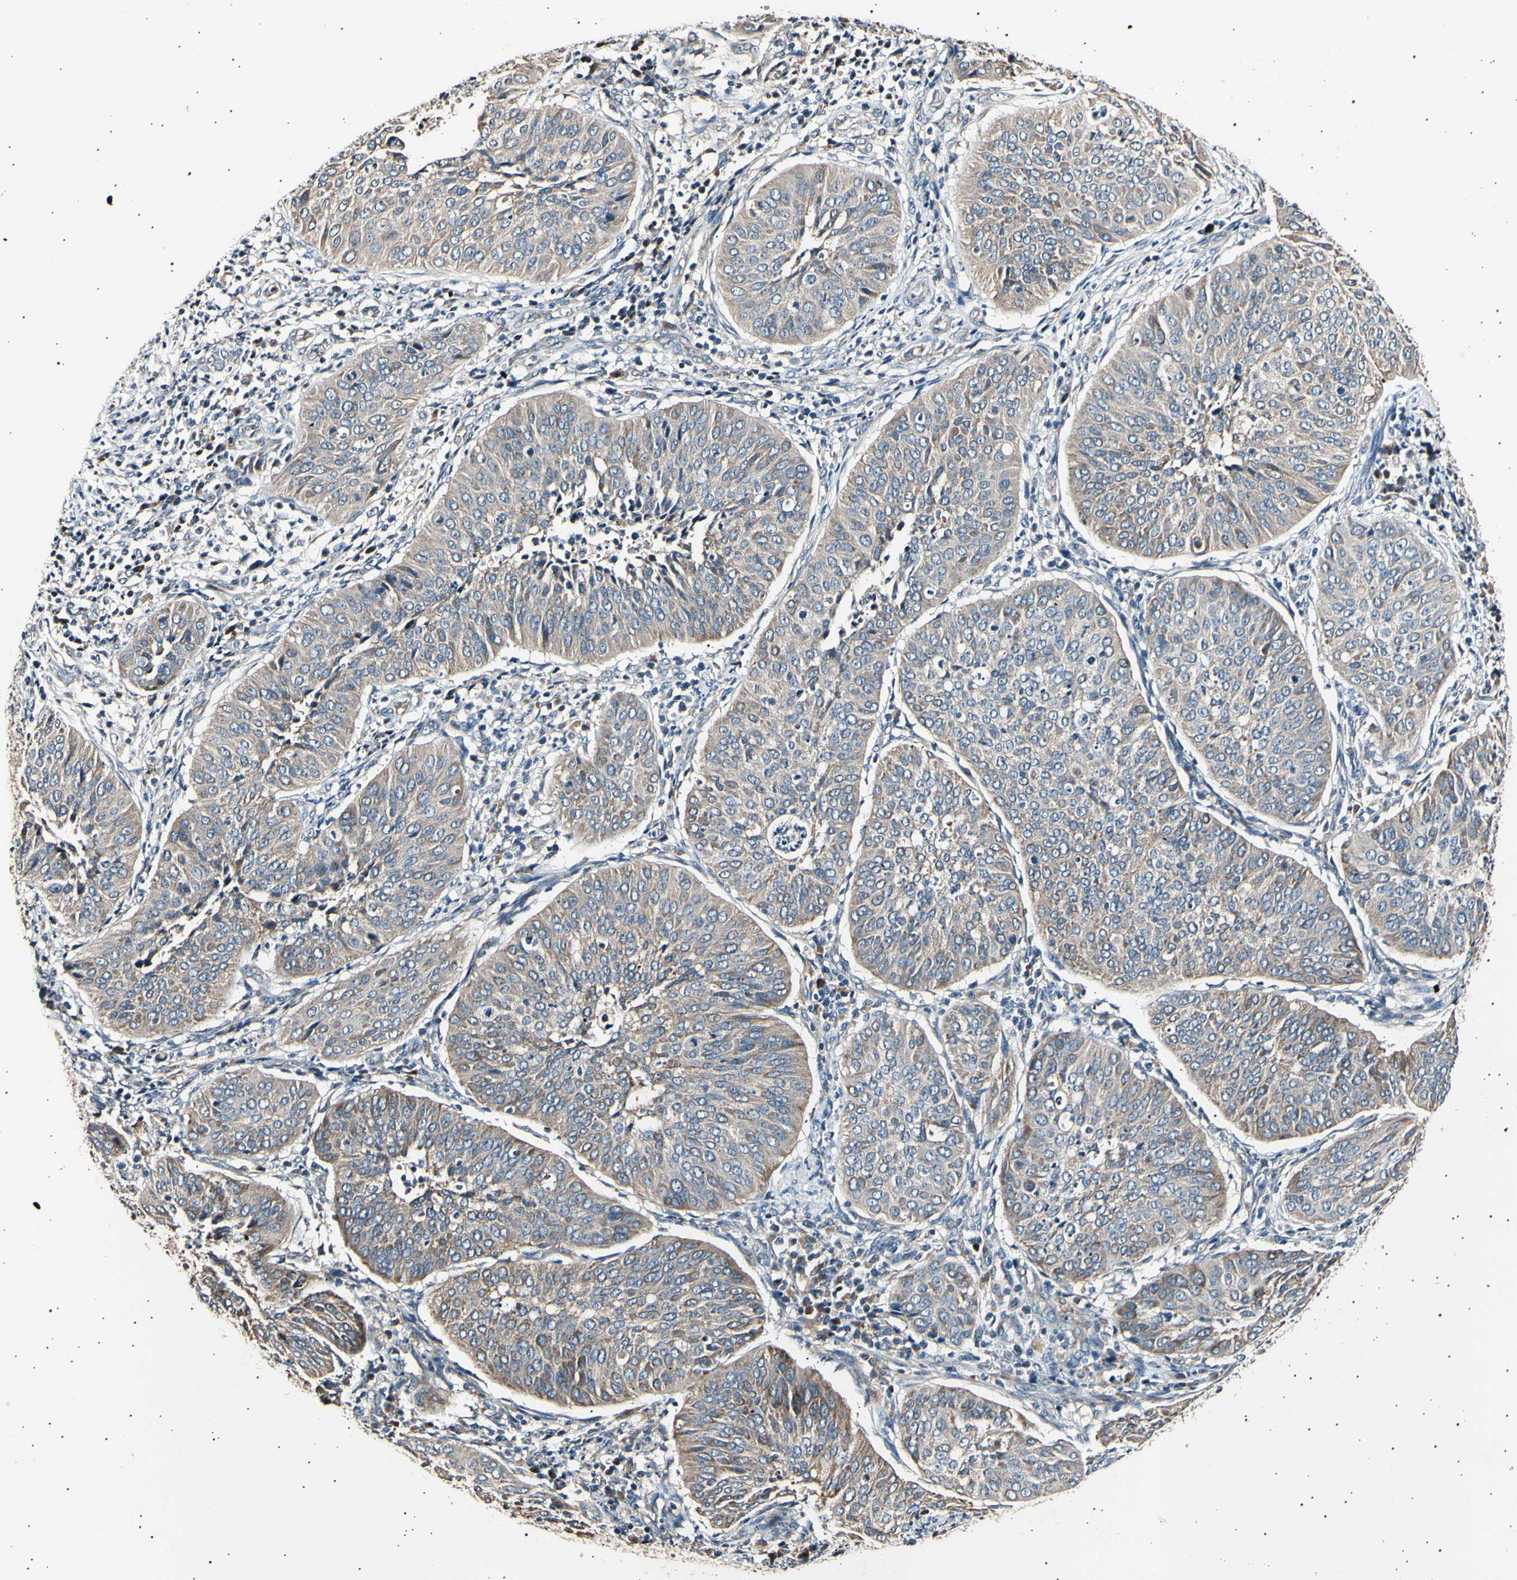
{"staining": {"intensity": "moderate", "quantity": ">75%", "location": "cytoplasmic/membranous"}, "tissue": "cervical cancer", "cell_type": "Tumor cells", "image_type": "cancer", "snomed": [{"axis": "morphology", "description": "Normal tissue, NOS"}, {"axis": "morphology", "description": "Squamous cell carcinoma, NOS"}, {"axis": "topography", "description": "Cervix"}], "caption": "Approximately >75% of tumor cells in human cervical cancer reveal moderate cytoplasmic/membranous protein positivity as visualized by brown immunohistochemical staining.", "gene": "ITGA6", "patient": {"sex": "female", "age": 39}}